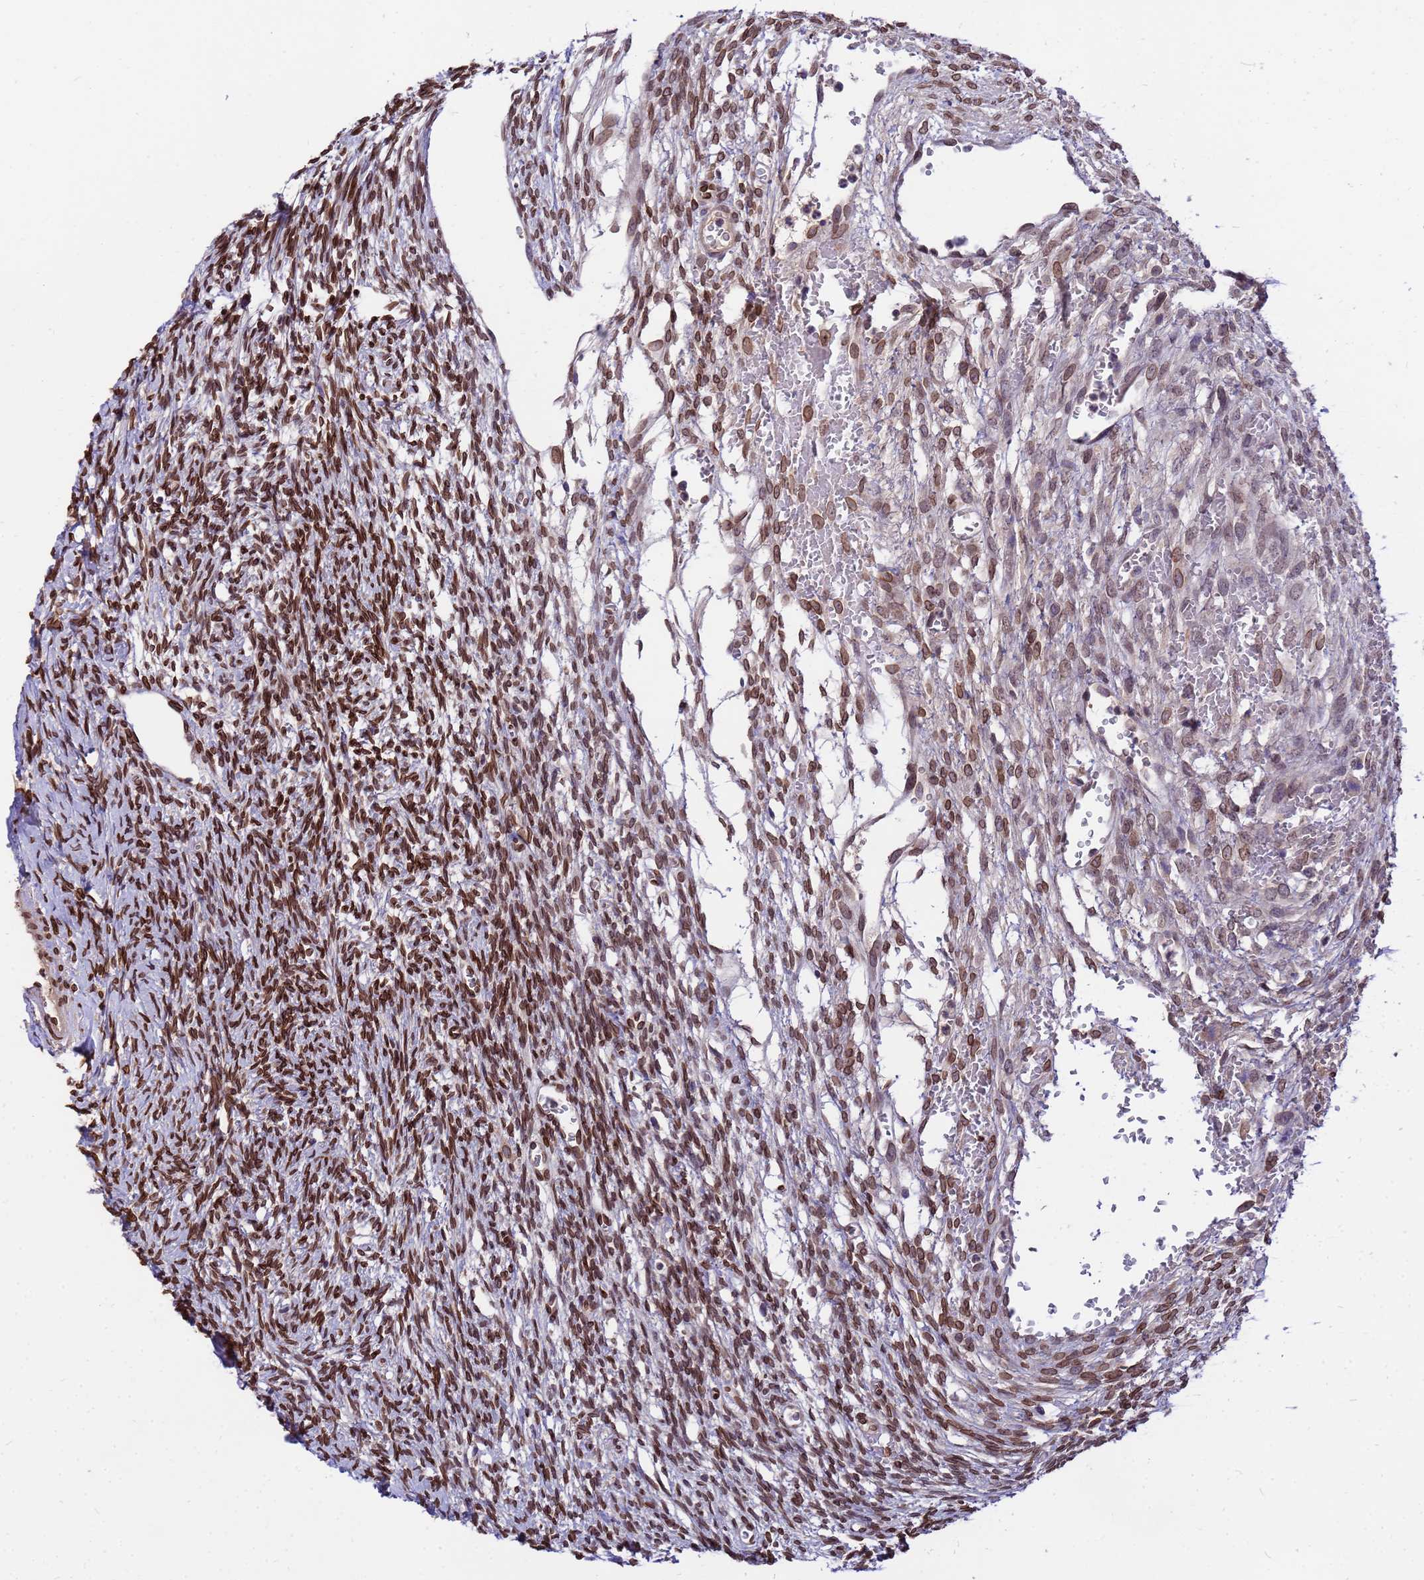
{"staining": {"intensity": "strong", "quantity": "25%-75%", "location": "cytoplasmic/membranous,nuclear"}, "tissue": "ovary", "cell_type": "Ovarian stroma cells", "image_type": "normal", "snomed": [{"axis": "morphology", "description": "Normal tissue, NOS"}, {"axis": "topography", "description": "Ovary"}], "caption": "A brown stain highlights strong cytoplasmic/membranous,nuclear positivity of a protein in ovarian stroma cells of normal human ovary. (brown staining indicates protein expression, while blue staining denotes nuclei).", "gene": "GPR135", "patient": {"sex": "female", "age": 39}}